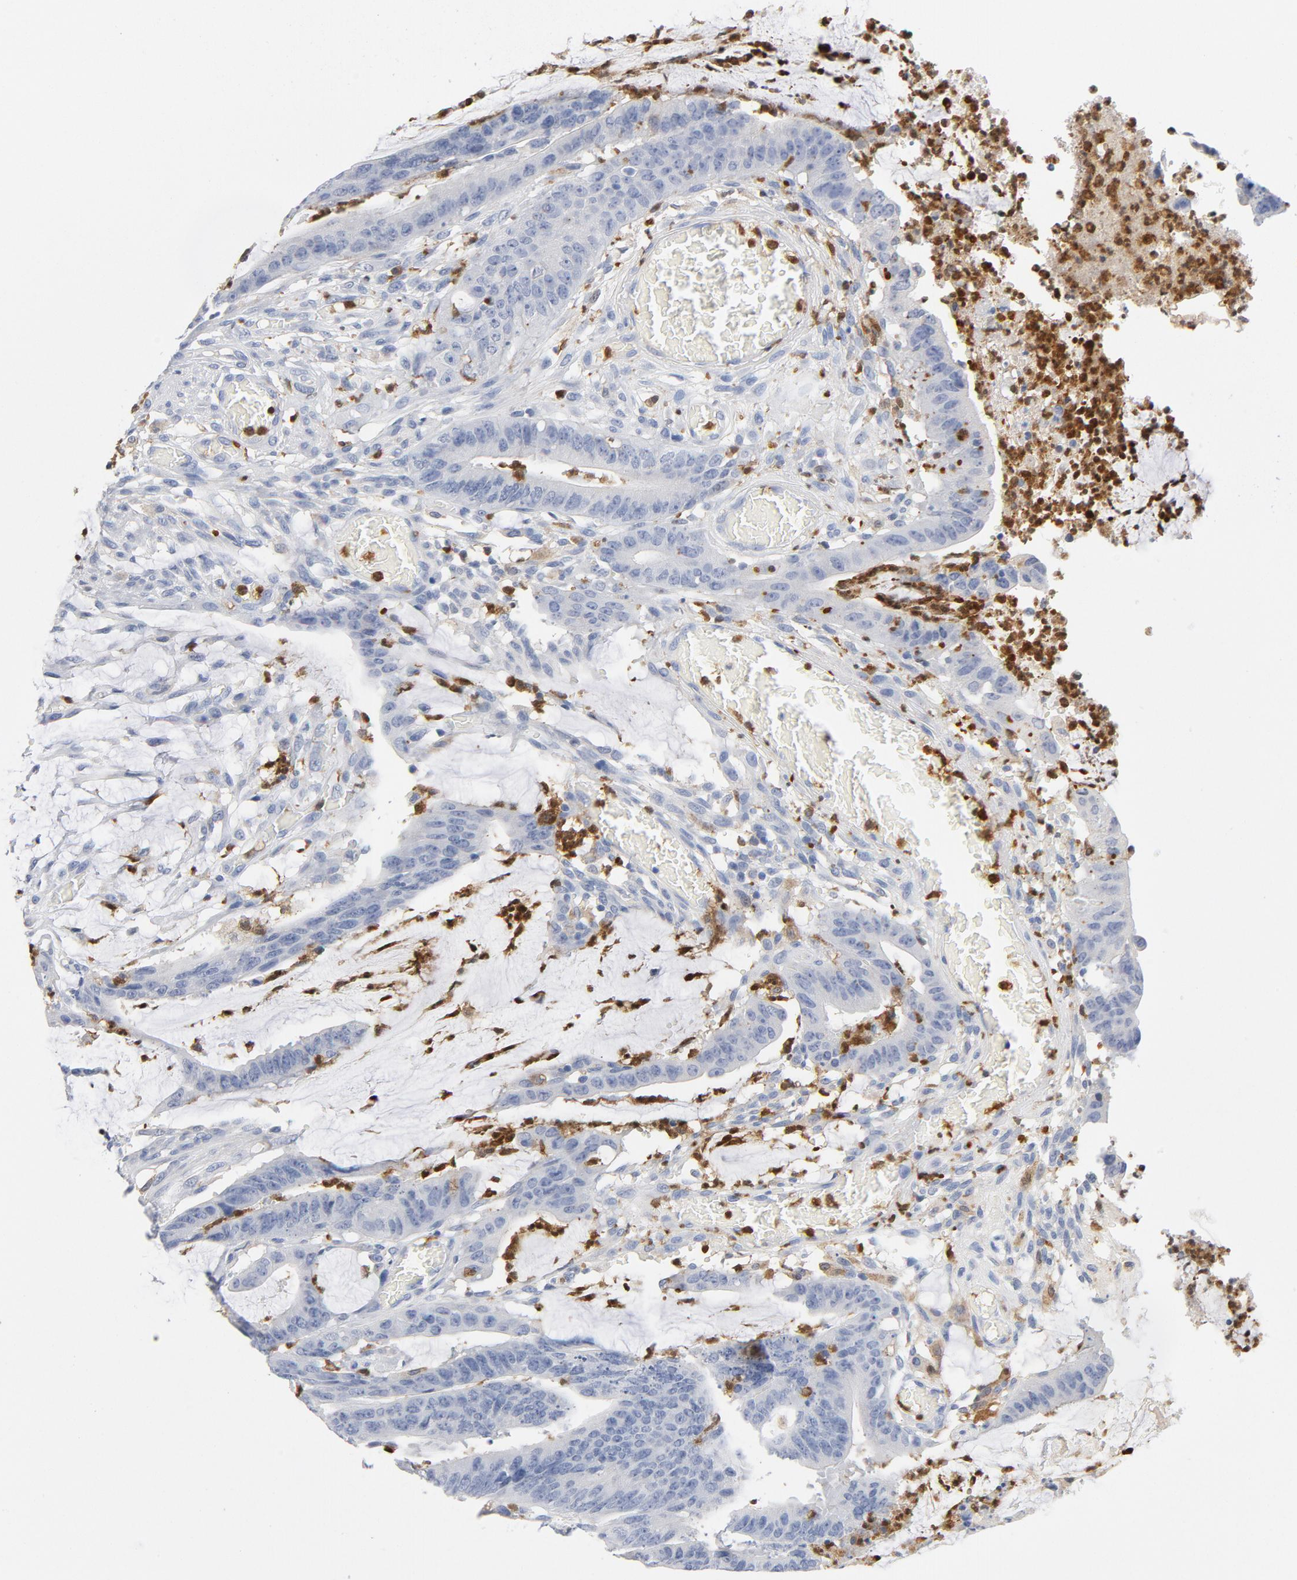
{"staining": {"intensity": "negative", "quantity": "none", "location": "none"}, "tissue": "colorectal cancer", "cell_type": "Tumor cells", "image_type": "cancer", "snomed": [{"axis": "morphology", "description": "Adenocarcinoma, NOS"}, {"axis": "topography", "description": "Rectum"}], "caption": "A high-resolution histopathology image shows IHC staining of adenocarcinoma (colorectal), which reveals no significant expression in tumor cells.", "gene": "NCF1", "patient": {"sex": "female", "age": 66}}